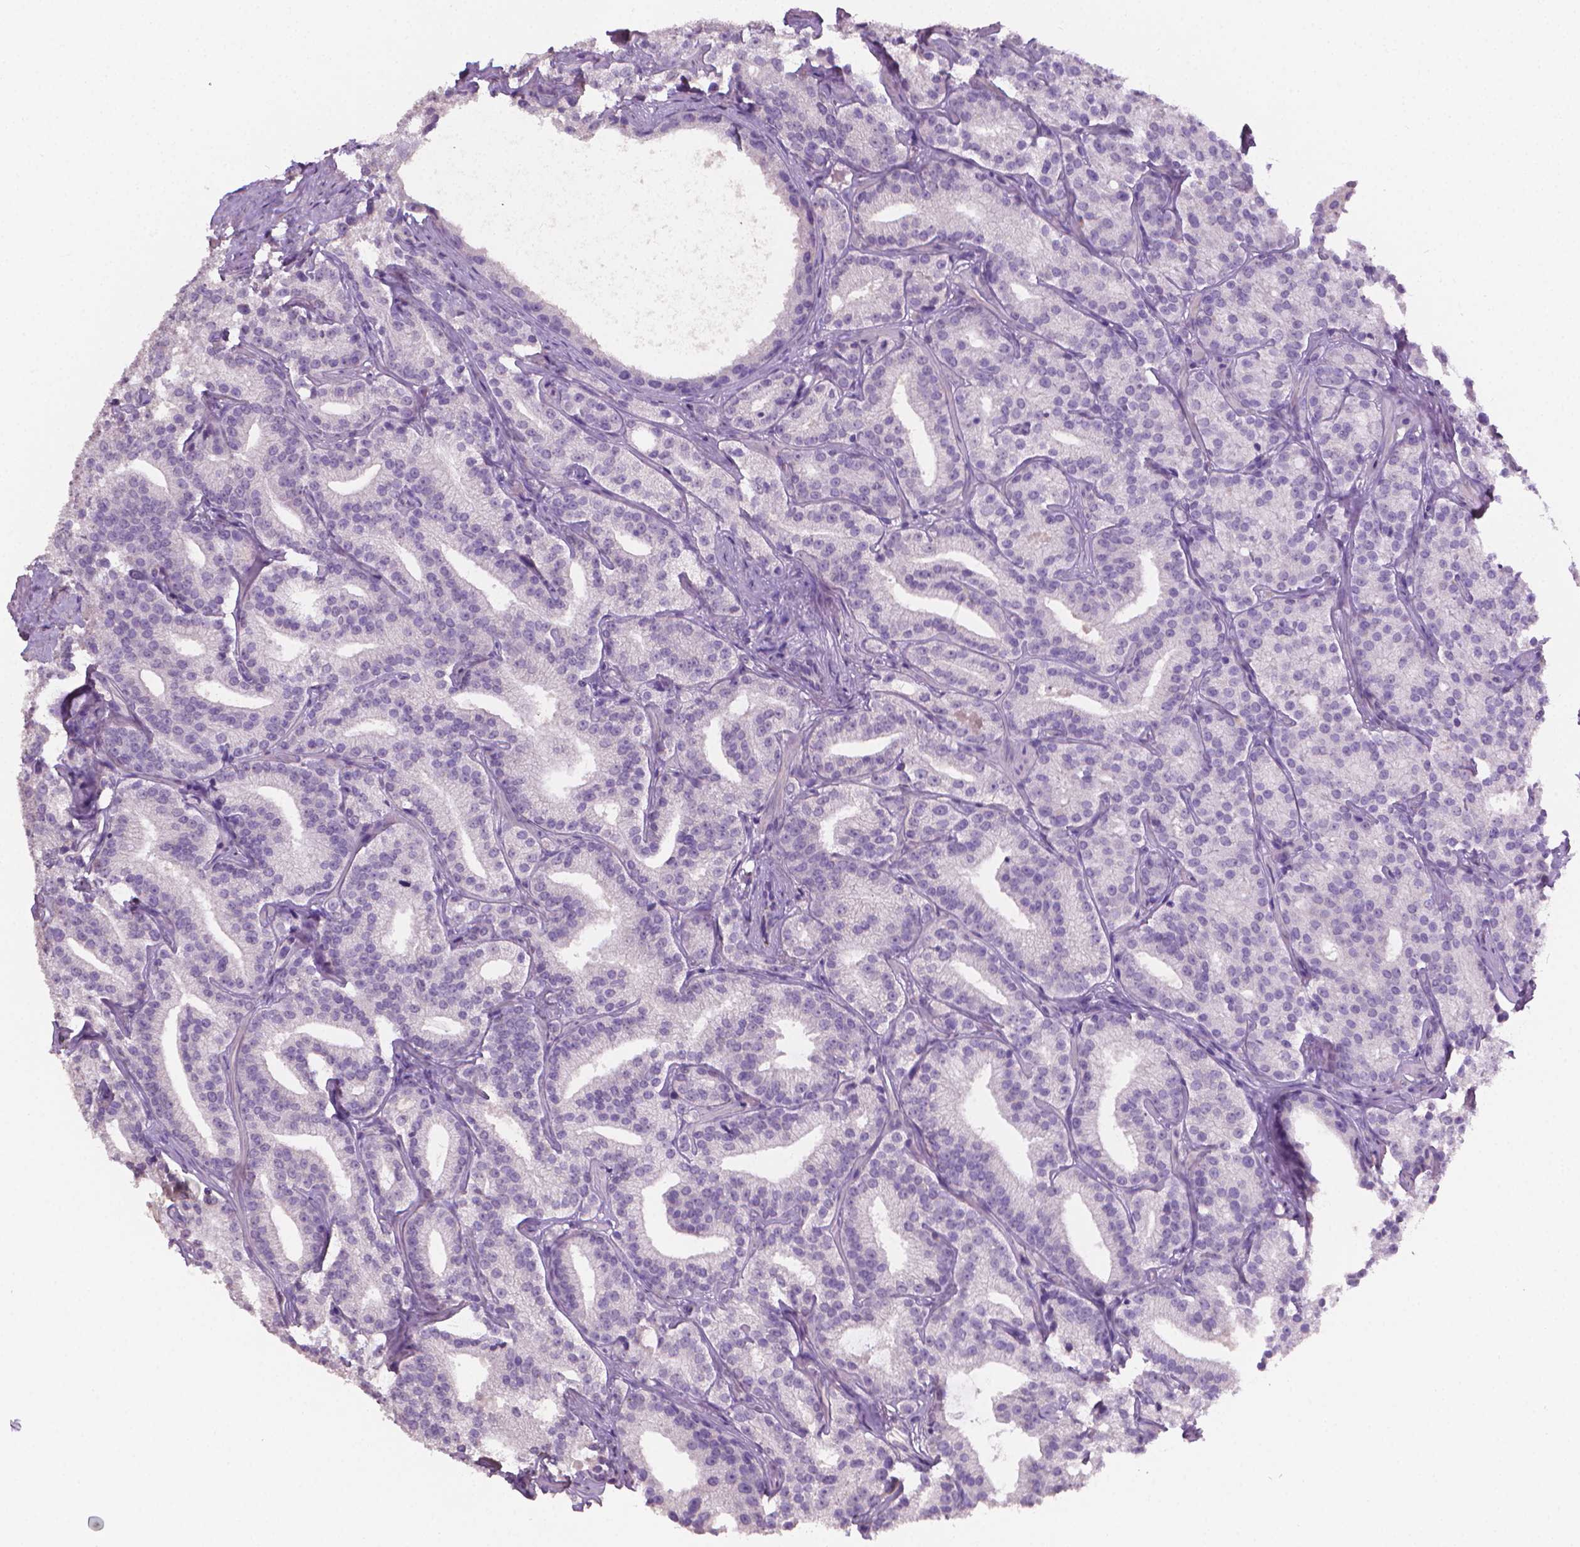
{"staining": {"intensity": "negative", "quantity": "none", "location": "none"}, "tissue": "prostate cancer", "cell_type": "Tumor cells", "image_type": "cancer", "snomed": [{"axis": "morphology", "description": "Adenocarcinoma, High grade"}, {"axis": "topography", "description": "Prostate"}], "caption": "Adenocarcinoma (high-grade) (prostate) stained for a protein using immunohistochemistry (IHC) displays no positivity tumor cells.", "gene": "TNNI2", "patient": {"sex": "male", "age": 75}}